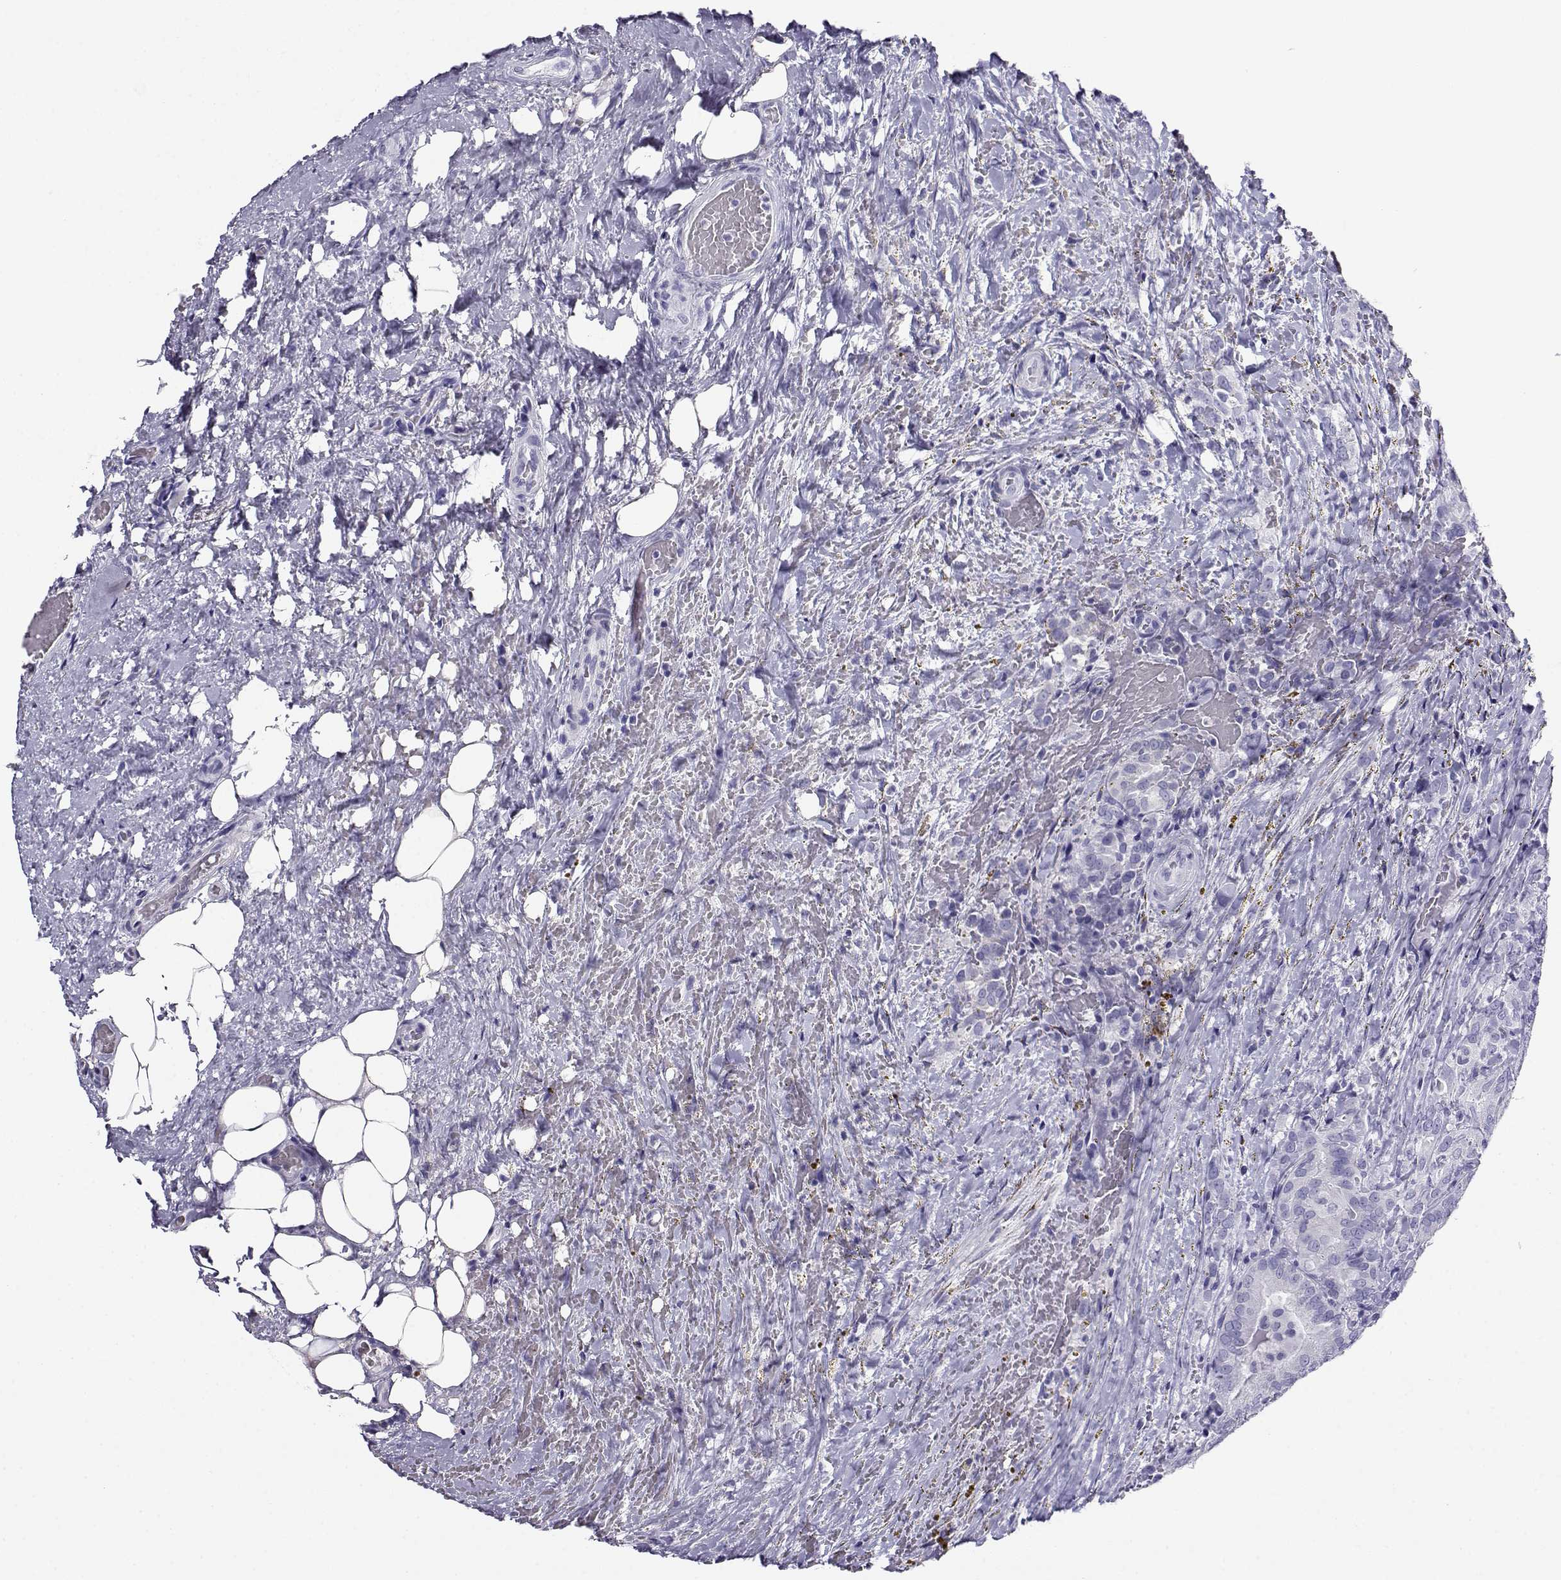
{"staining": {"intensity": "negative", "quantity": "none", "location": "none"}, "tissue": "thyroid cancer", "cell_type": "Tumor cells", "image_type": "cancer", "snomed": [{"axis": "morphology", "description": "Papillary adenocarcinoma, NOS"}, {"axis": "topography", "description": "Thyroid gland"}], "caption": "Image shows no protein expression in tumor cells of thyroid cancer (papillary adenocarcinoma) tissue.", "gene": "CABS1", "patient": {"sex": "male", "age": 61}}